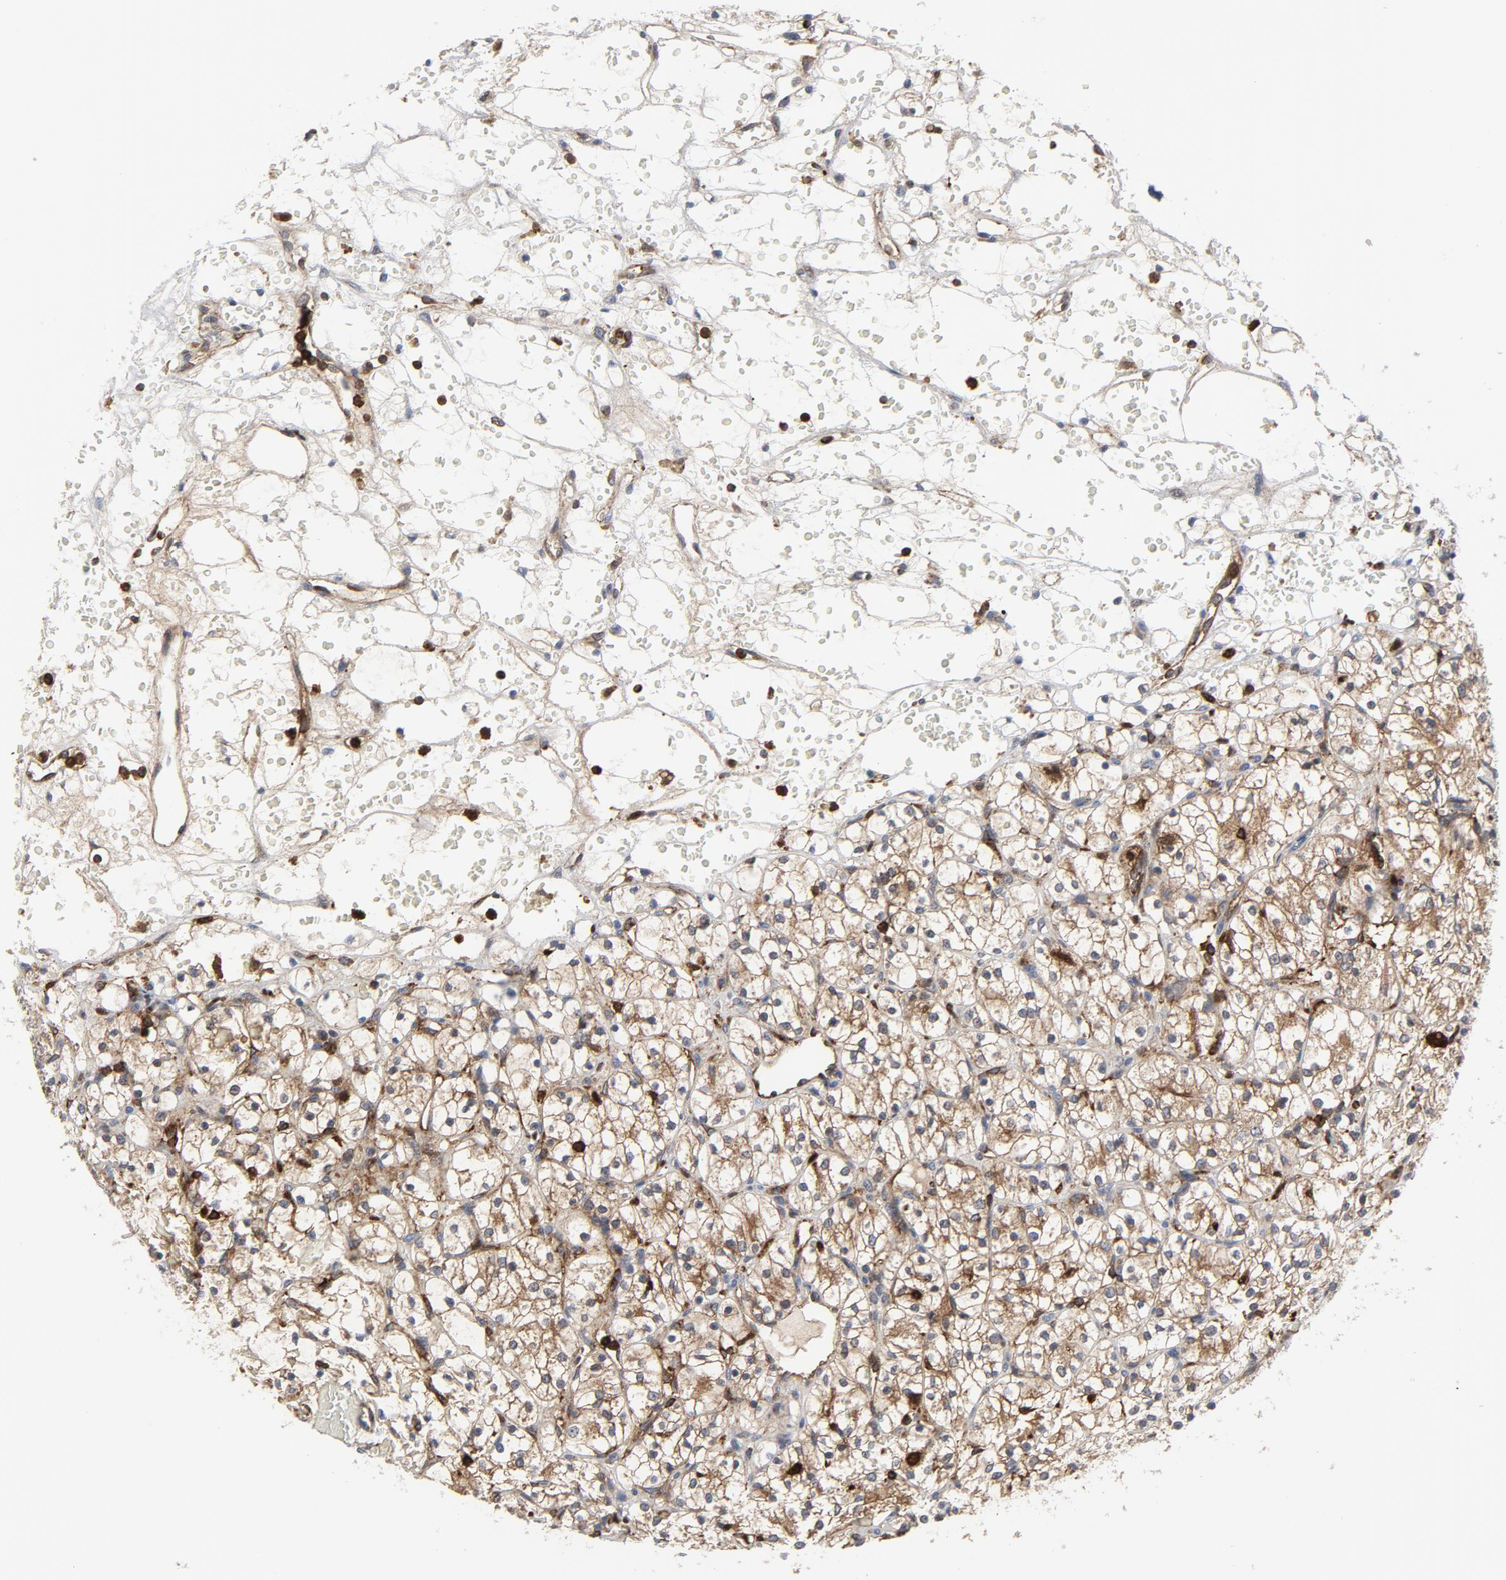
{"staining": {"intensity": "moderate", "quantity": ">75%", "location": "cytoplasmic/membranous"}, "tissue": "renal cancer", "cell_type": "Tumor cells", "image_type": "cancer", "snomed": [{"axis": "morphology", "description": "Adenocarcinoma, NOS"}, {"axis": "topography", "description": "Kidney"}], "caption": "A micrograph of human renal adenocarcinoma stained for a protein exhibits moderate cytoplasmic/membranous brown staining in tumor cells.", "gene": "YES1", "patient": {"sex": "female", "age": 60}}